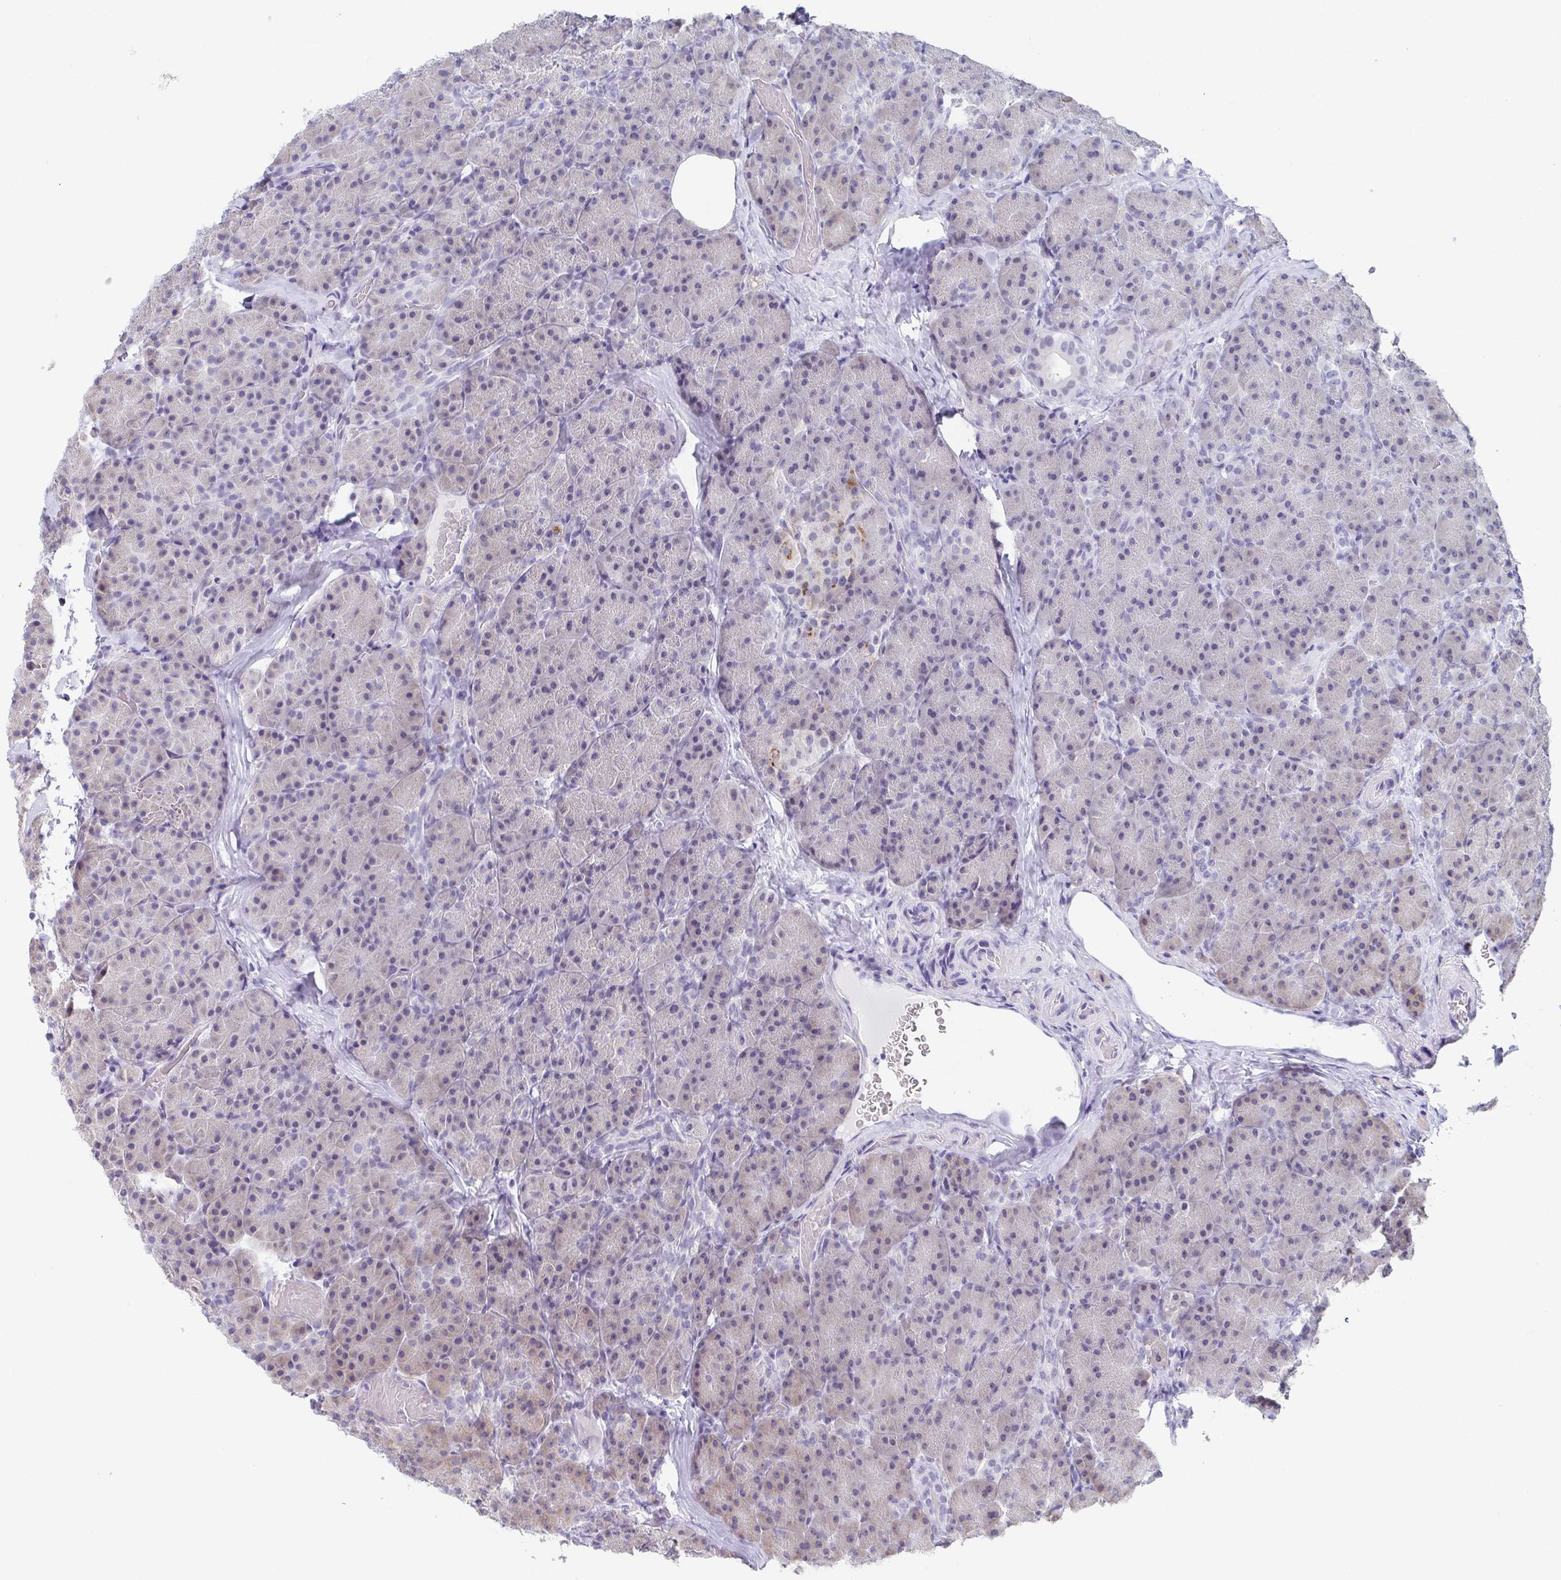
{"staining": {"intensity": "weak", "quantity": "<25%", "location": "cytoplasmic/membranous"}, "tissue": "pancreas", "cell_type": "Exocrine glandular cells", "image_type": "normal", "snomed": [{"axis": "morphology", "description": "Normal tissue, NOS"}, {"axis": "topography", "description": "Pancreas"}], "caption": "High power microscopy photomicrograph of an IHC image of normal pancreas, revealing no significant staining in exocrine glandular cells. The staining is performed using DAB (3,3'-diaminobenzidine) brown chromogen with nuclei counter-stained in using hematoxylin.", "gene": "WDR72", "patient": {"sex": "male", "age": 57}}